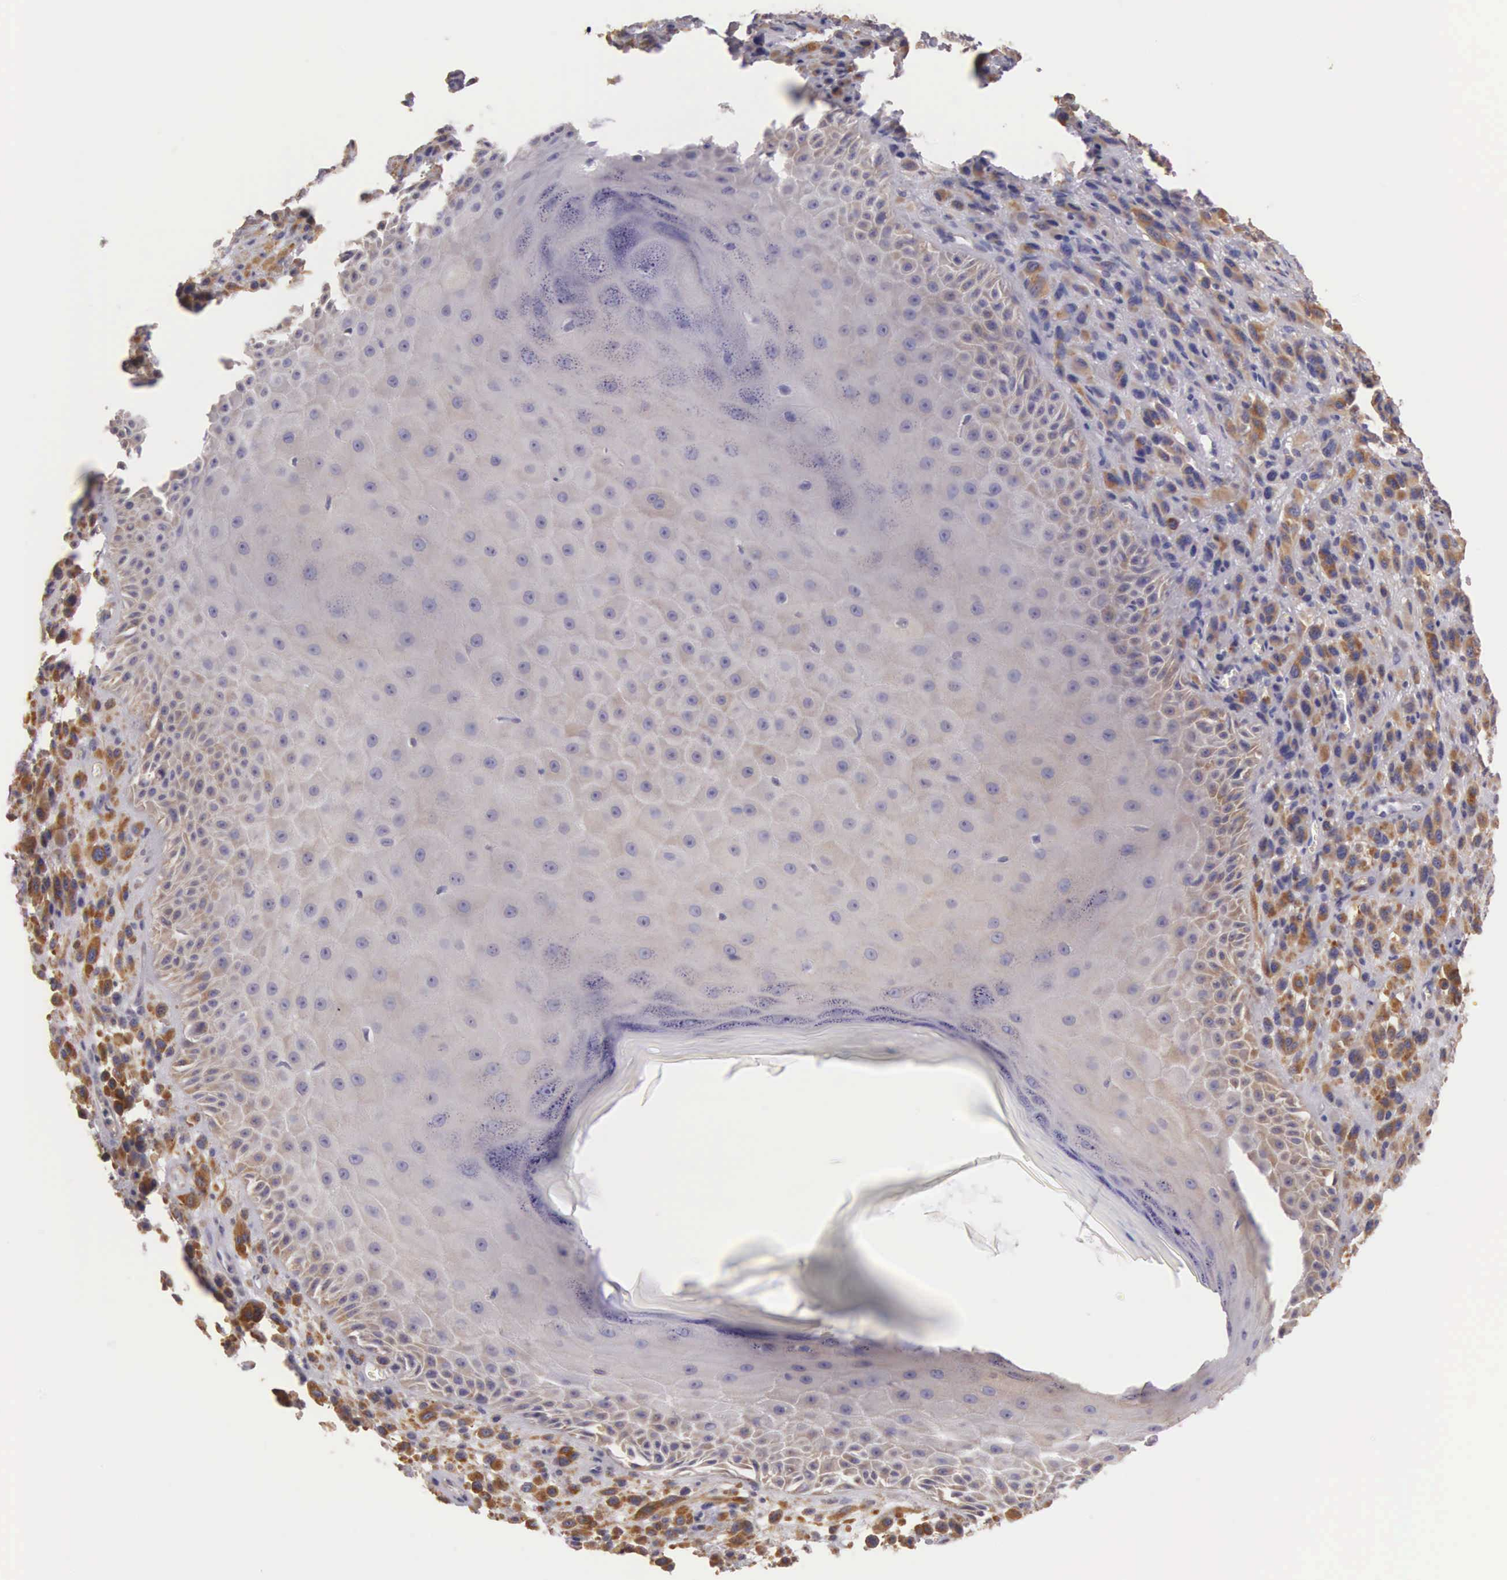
{"staining": {"intensity": "moderate", "quantity": ">75%", "location": "cytoplasmic/membranous"}, "tissue": "melanoma", "cell_type": "Tumor cells", "image_type": "cancer", "snomed": [{"axis": "morphology", "description": "Malignant melanoma, NOS"}, {"axis": "topography", "description": "Skin"}], "caption": "Protein staining demonstrates moderate cytoplasmic/membranous expression in approximately >75% of tumor cells in melanoma. (DAB = brown stain, brightfield microscopy at high magnification).", "gene": "OSBPL3", "patient": {"sex": "male", "age": 51}}